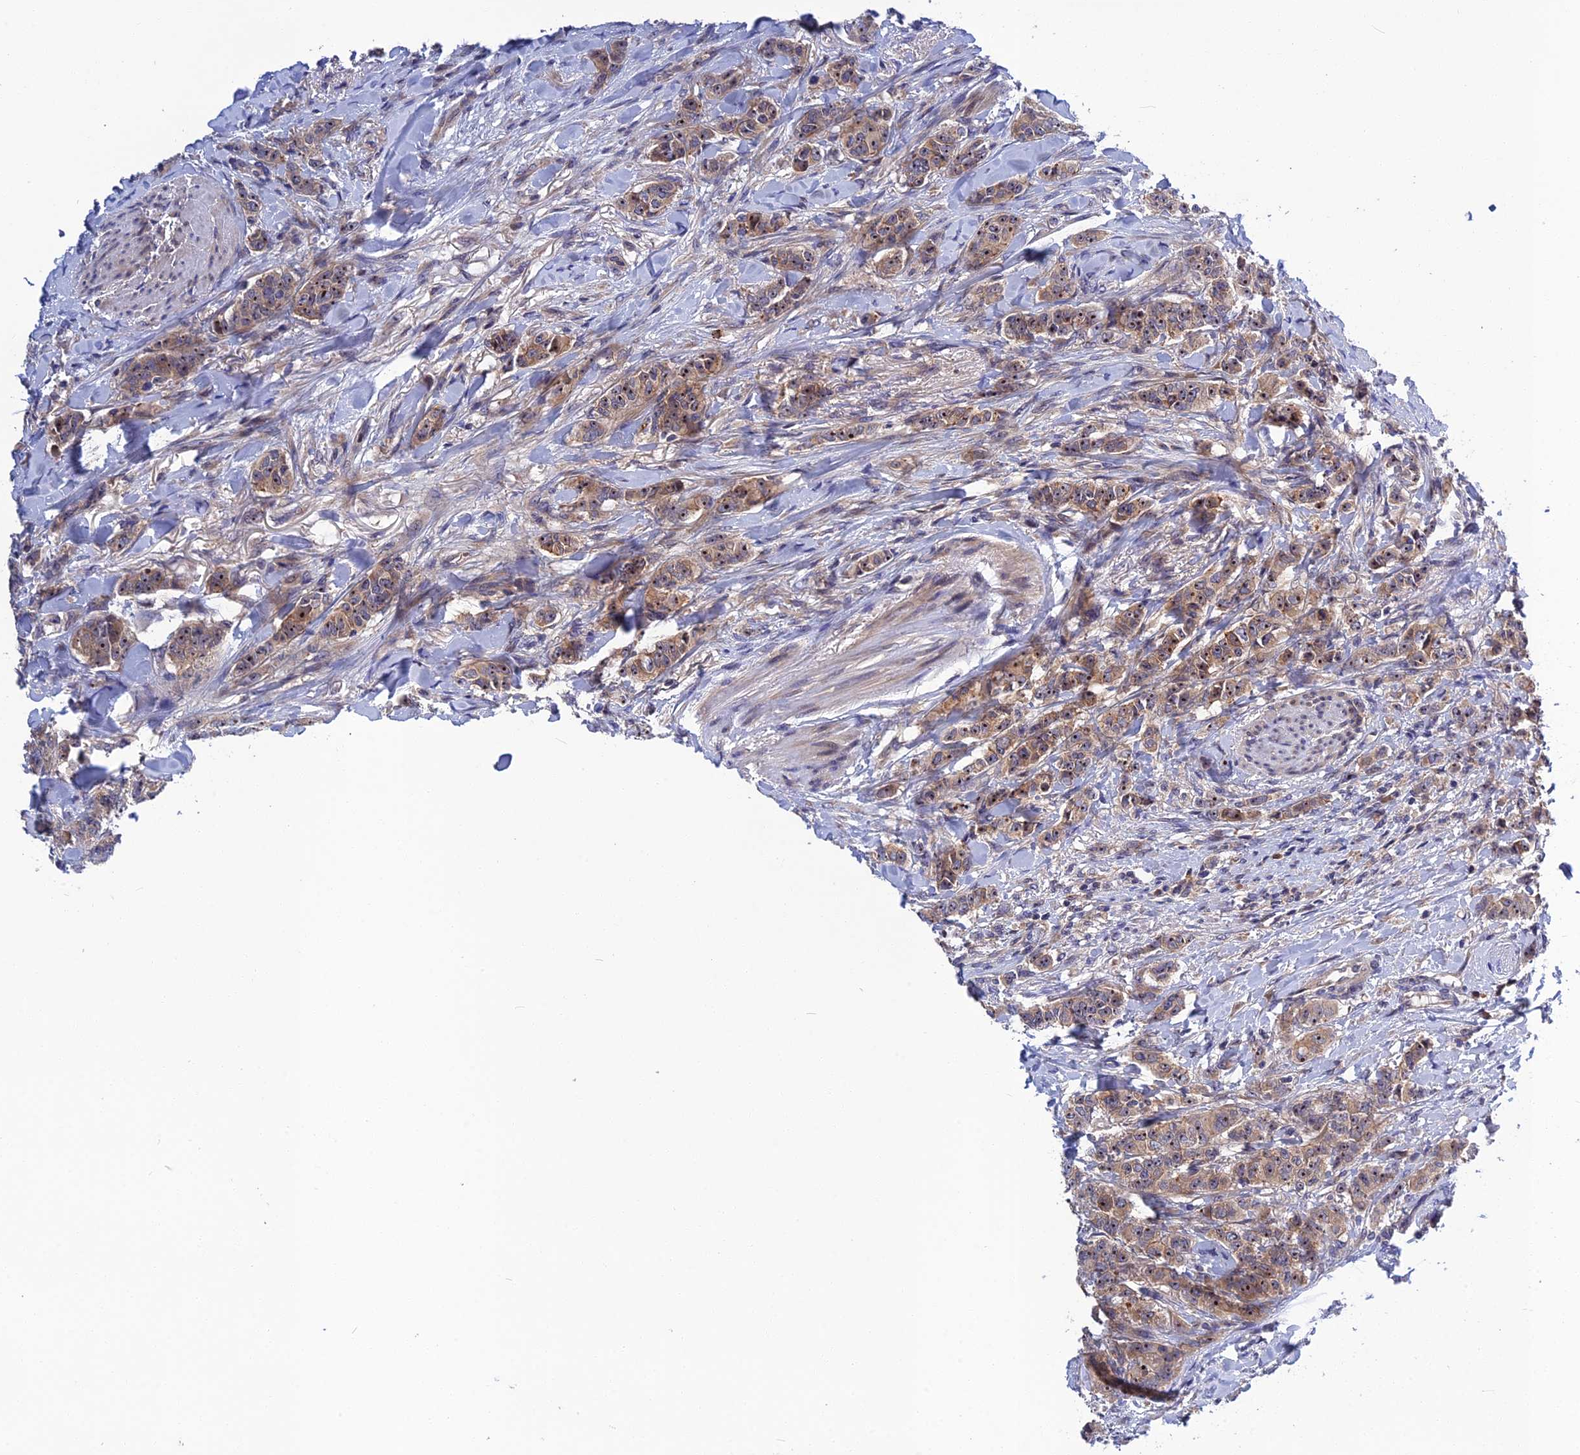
{"staining": {"intensity": "moderate", "quantity": ">75%", "location": "nuclear"}, "tissue": "breast cancer", "cell_type": "Tumor cells", "image_type": "cancer", "snomed": [{"axis": "morphology", "description": "Duct carcinoma"}, {"axis": "topography", "description": "Breast"}], "caption": "Breast cancer (invasive ductal carcinoma) stained for a protein (brown) displays moderate nuclear positive expression in about >75% of tumor cells.", "gene": "CRACD", "patient": {"sex": "female", "age": 40}}